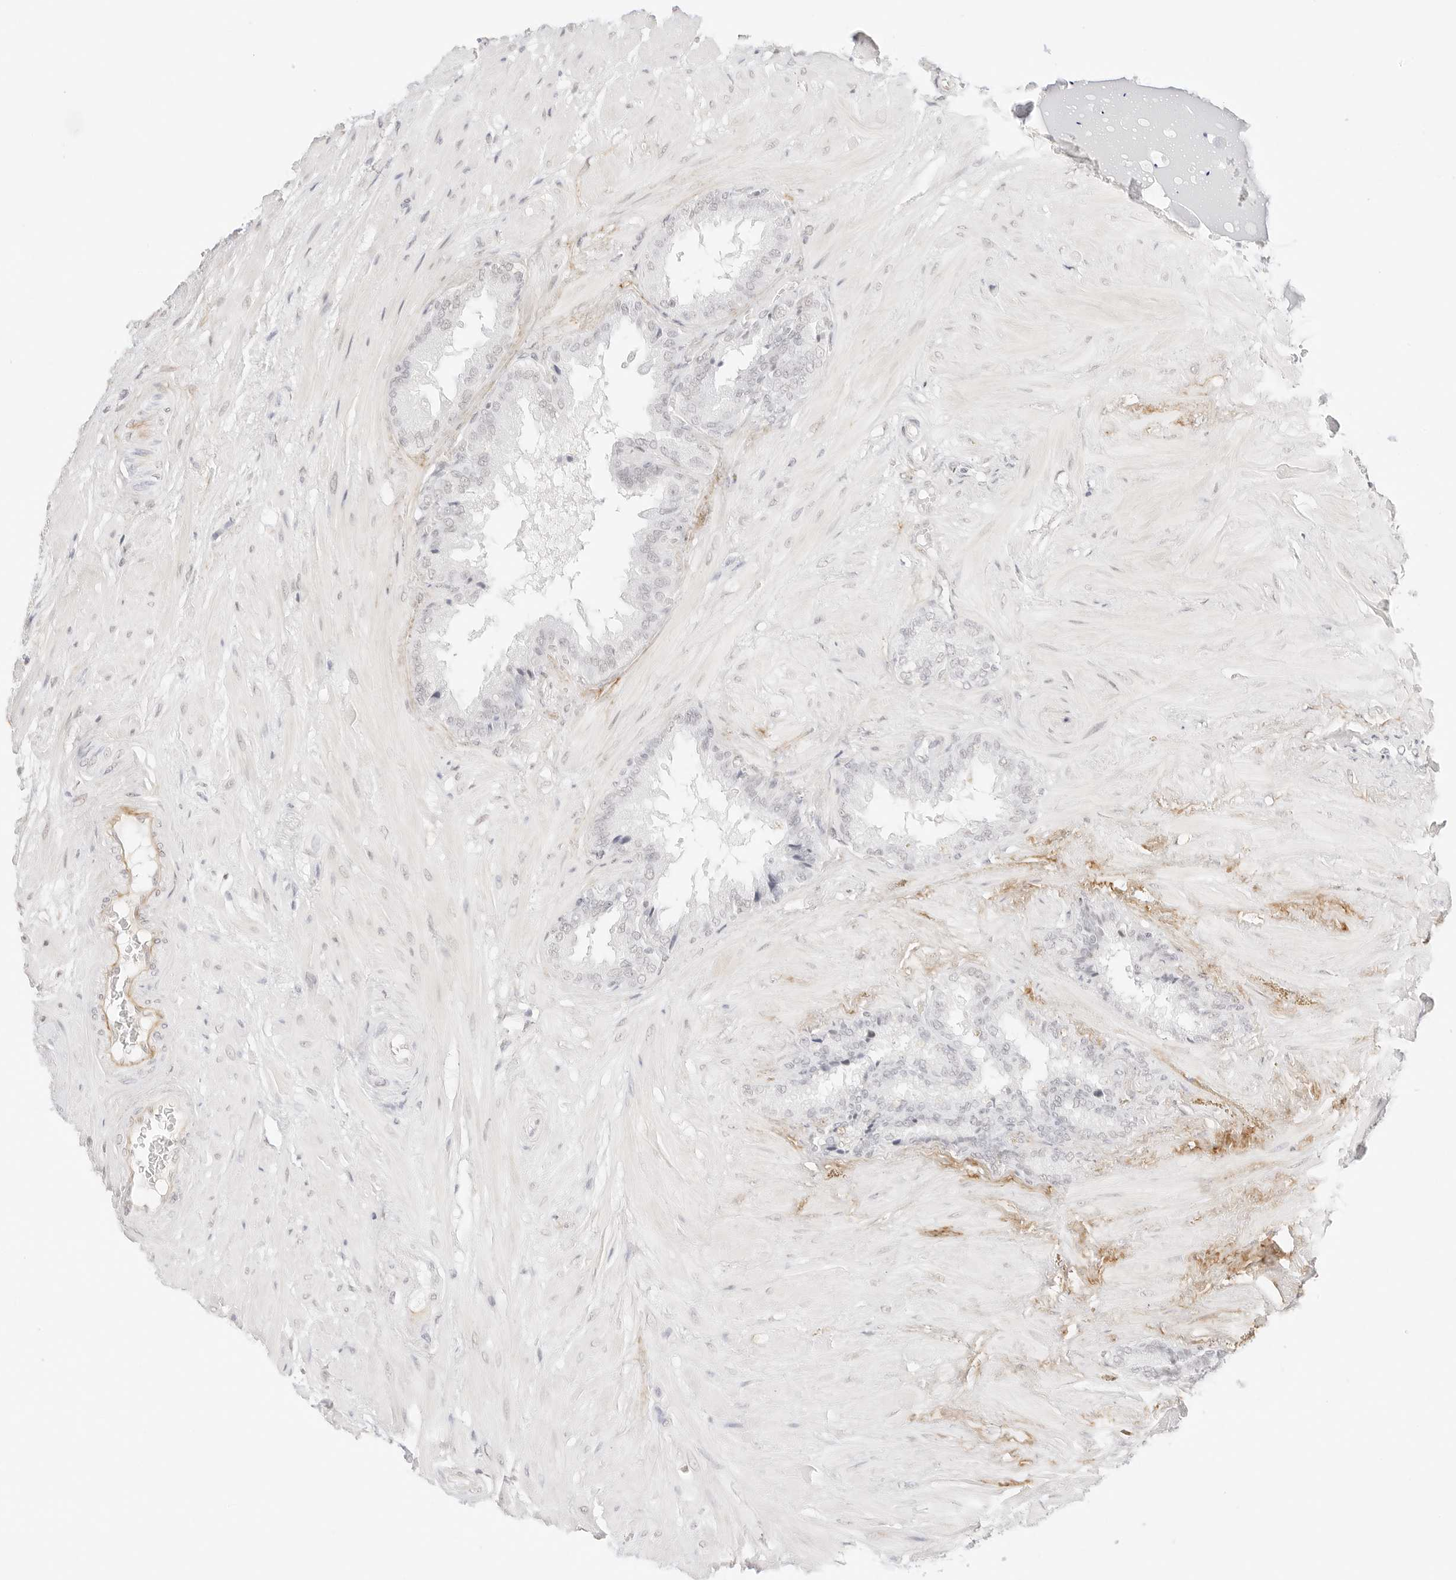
{"staining": {"intensity": "negative", "quantity": "none", "location": "none"}, "tissue": "seminal vesicle", "cell_type": "Glandular cells", "image_type": "normal", "snomed": [{"axis": "morphology", "description": "Normal tissue, NOS"}, {"axis": "topography", "description": "Seminal veicle"}], "caption": "This photomicrograph is of normal seminal vesicle stained with IHC to label a protein in brown with the nuclei are counter-stained blue. There is no positivity in glandular cells. (Stains: DAB IHC with hematoxylin counter stain, Microscopy: brightfield microscopy at high magnification).", "gene": "FBLN5", "patient": {"sex": "male", "age": 46}}